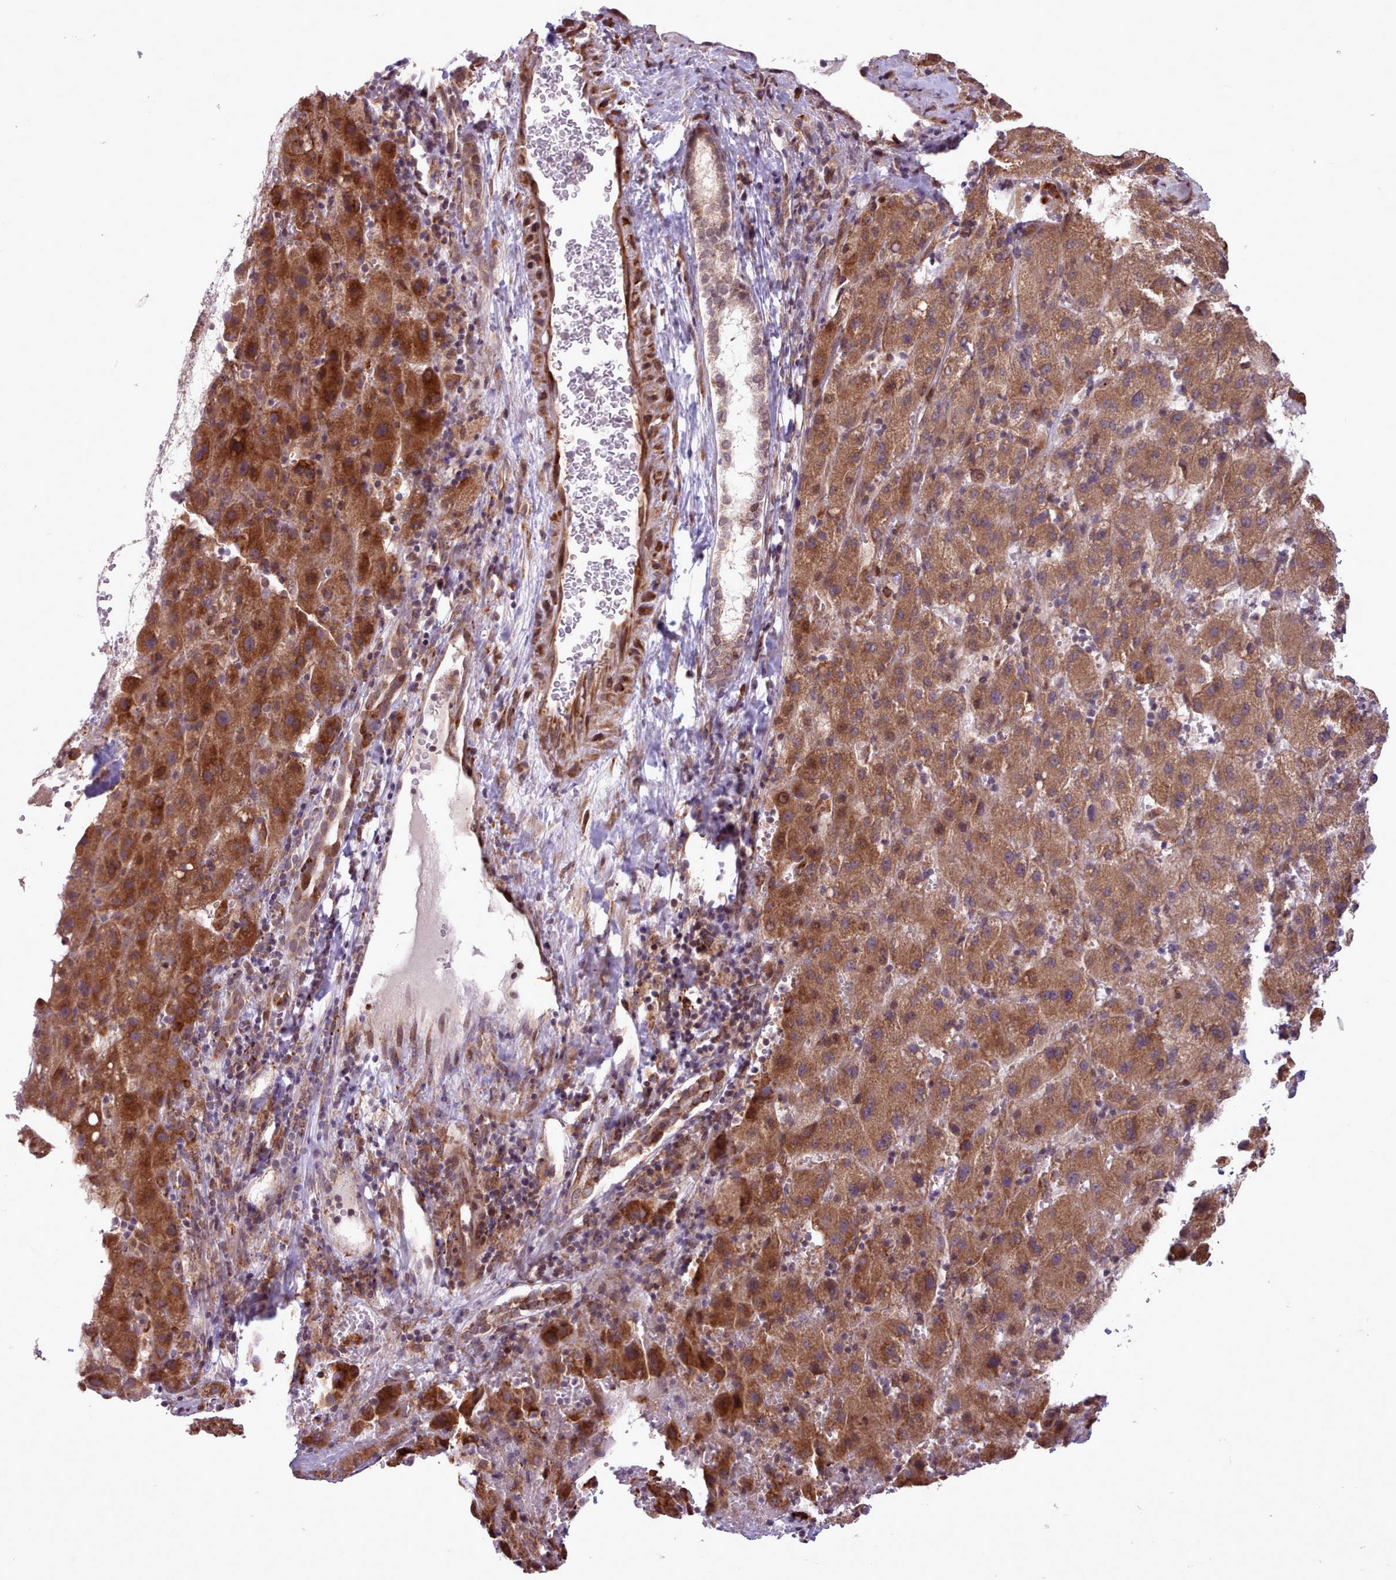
{"staining": {"intensity": "strong", "quantity": ">75%", "location": "cytoplasmic/membranous"}, "tissue": "liver cancer", "cell_type": "Tumor cells", "image_type": "cancer", "snomed": [{"axis": "morphology", "description": "Carcinoma, Hepatocellular, NOS"}, {"axis": "topography", "description": "Liver"}], "caption": "A brown stain shows strong cytoplasmic/membranous positivity of a protein in liver cancer (hepatocellular carcinoma) tumor cells. (DAB IHC, brown staining for protein, blue staining for nuclei).", "gene": "TTLL3", "patient": {"sex": "female", "age": 58}}